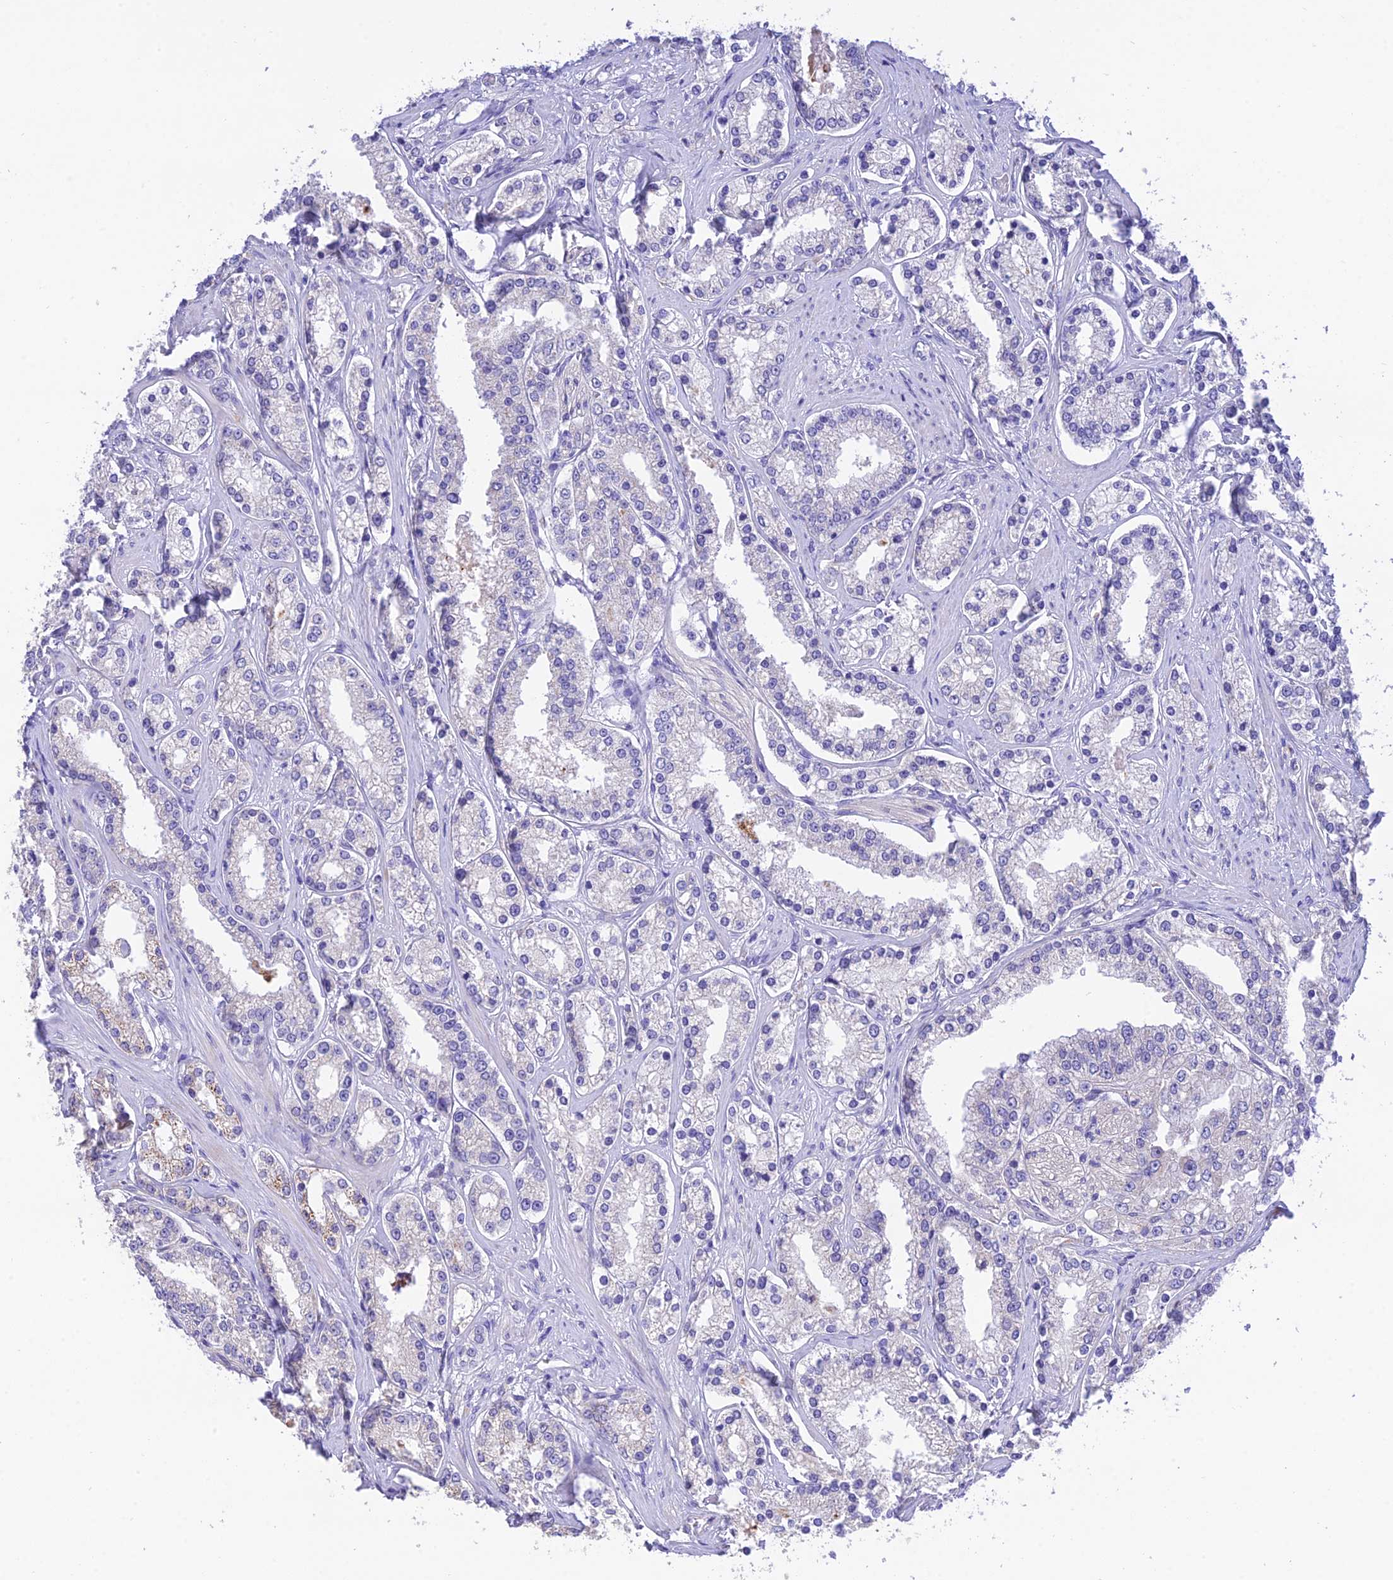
{"staining": {"intensity": "moderate", "quantity": "<25%", "location": "cytoplasmic/membranous"}, "tissue": "prostate cancer", "cell_type": "Tumor cells", "image_type": "cancer", "snomed": [{"axis": "morphology", "description": "Normal tissue, NOS"}, {"axis": "morphology", "description": "Adenocarcinoma, High grade"}, {"axis": "topography", "description": "Prostate"}], "caption": "Adenocarcinoma (high-grade) (prostate) stained with DAB IHC demonstrates low levels of moderate cytoplasmic/membranous expression in about <25% of tumor cells.", "gene": "MS4A5", "patient": {"sex": "male", "age": 83}}